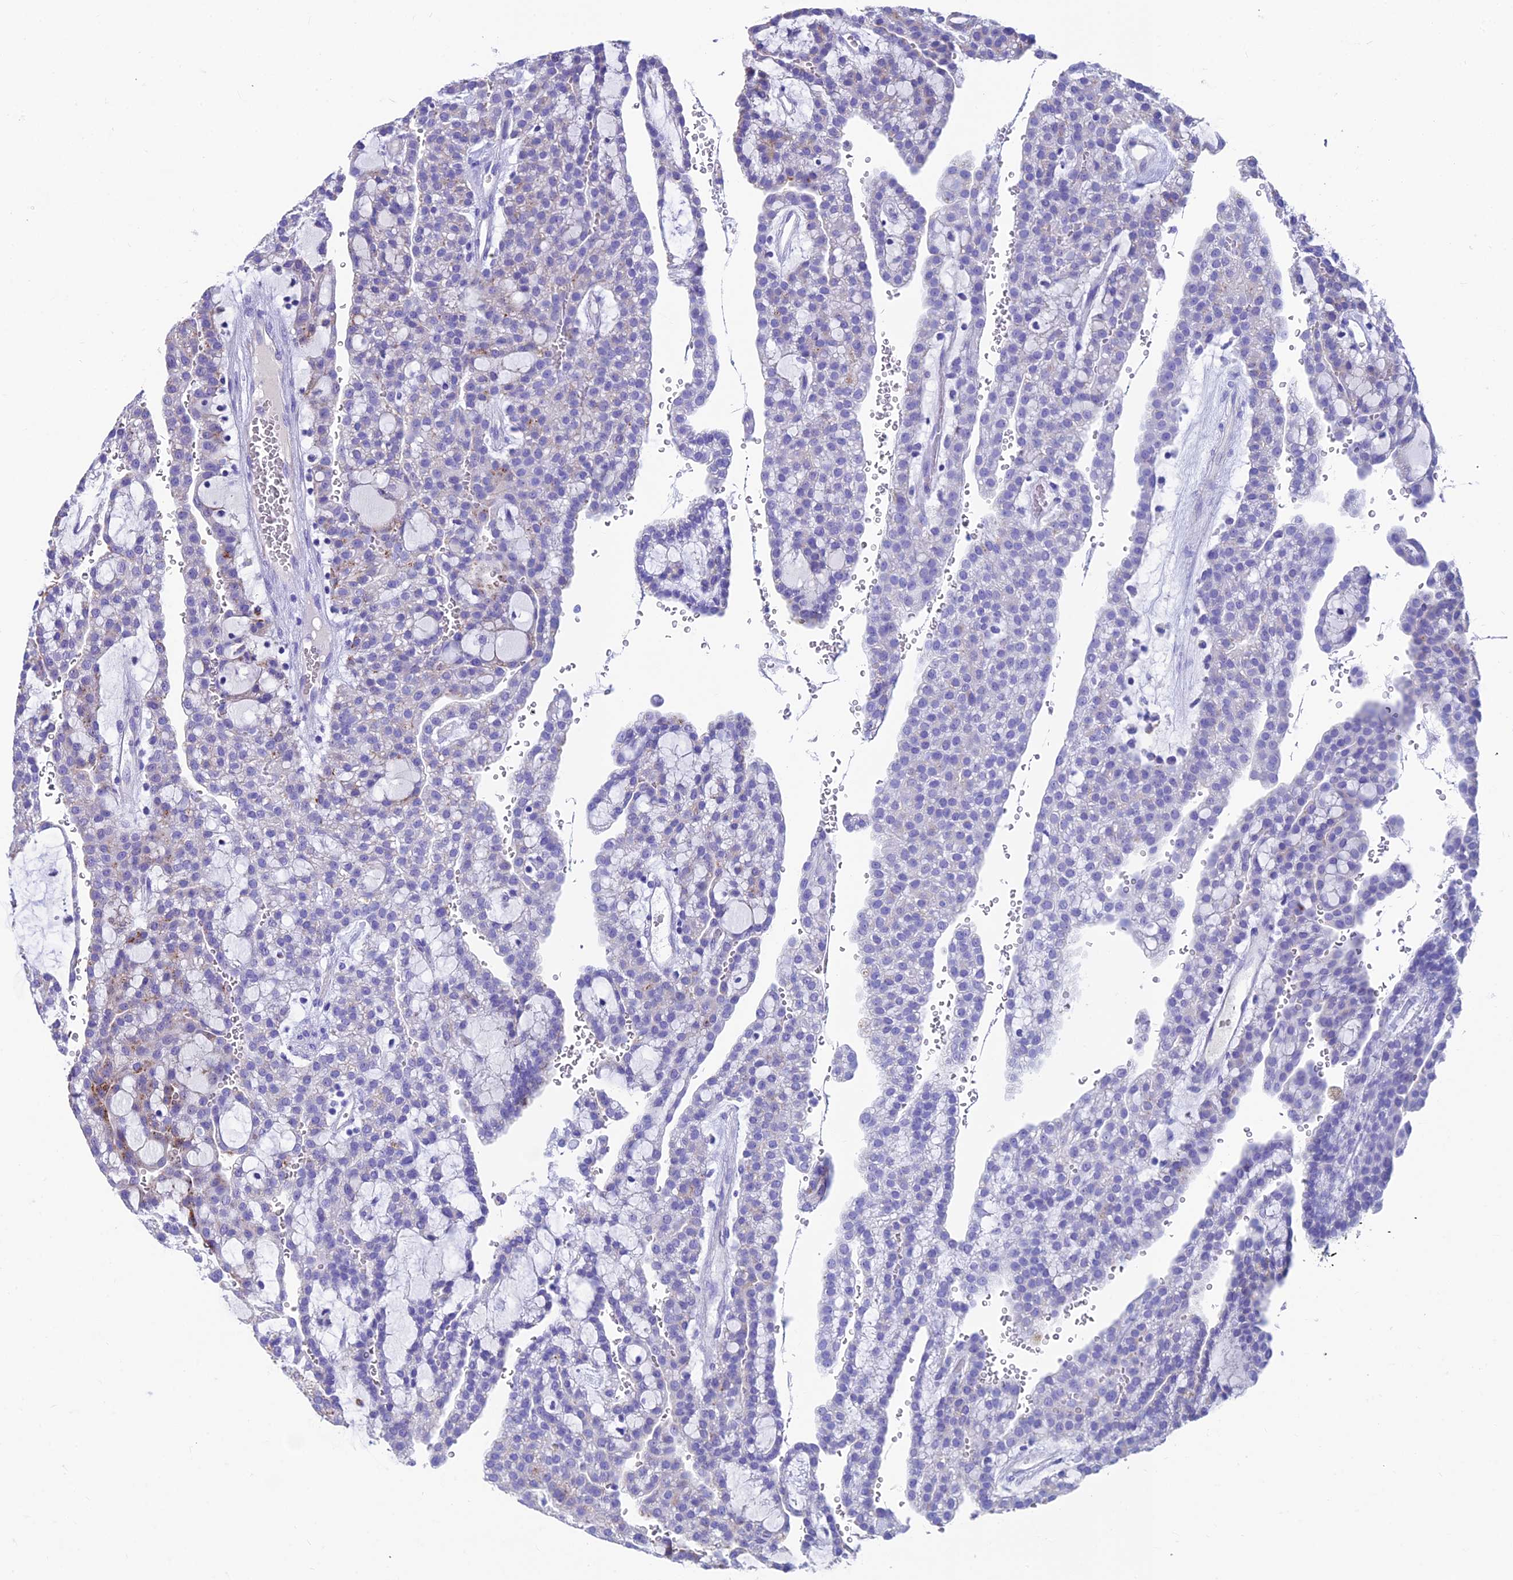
{"staining": {"intensity": "negative", "quantity": "none", "location": "none"}, "tissue": "renal cancer", "cell_type": "Tumor cells", "image_type": "cancer", "snomed": [{"axis": "morphology", "description": "Adenocarcinoma, NOS"}, {"axis": "topography", "description": "Kidney"}], "caption": "Tumor cells are negative for brown protein staining in renal cancer.", "gene": "GNG11", "patient": {"sex": "male", "age": 63}}